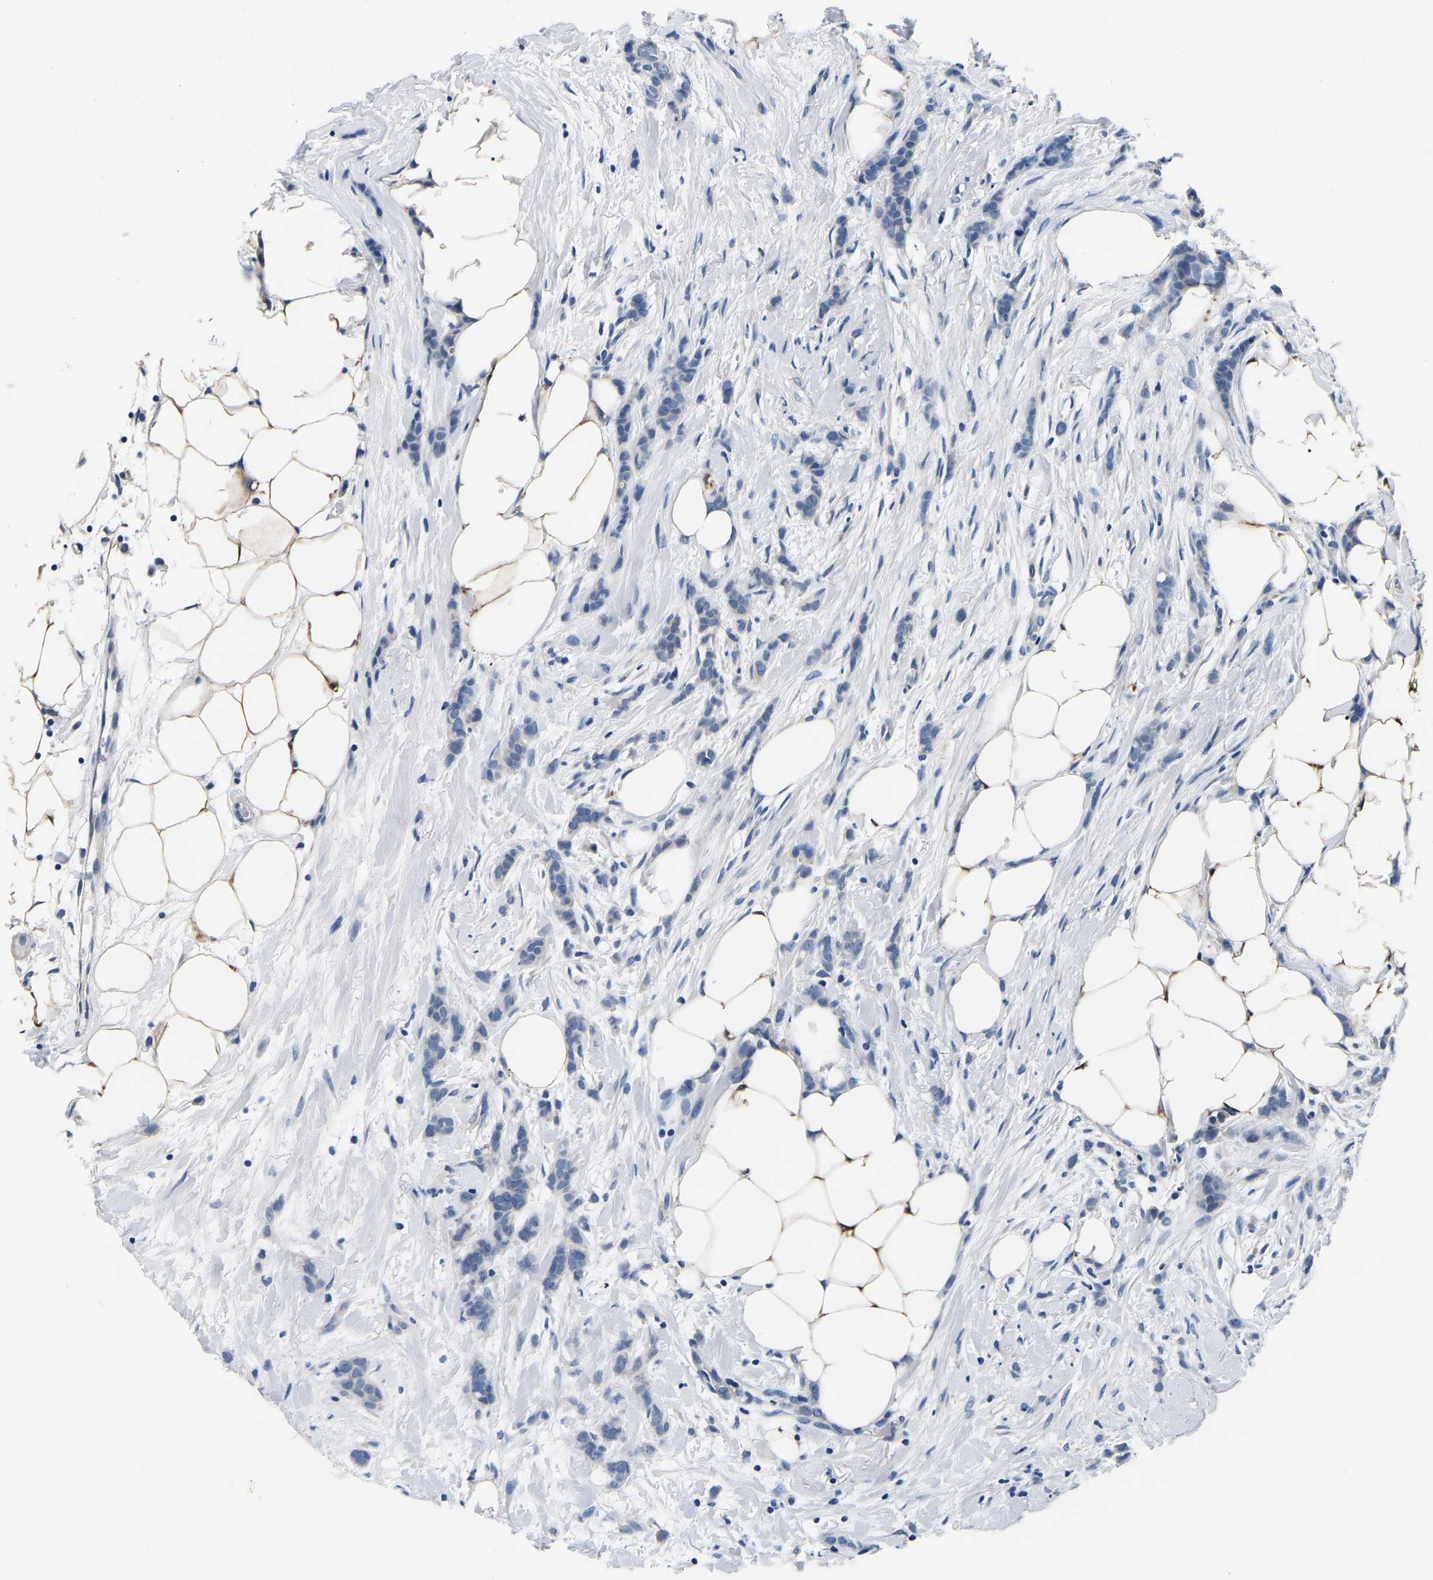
{"staining": {"intensity": "negative", "quantity": "none", "location": "none"}, "tissue": "breast cancer", "cell_type": "Tumor cells", "image_type": "cancer", "snomed": [{"axis": "morphology", "description": "Lobular carcinoma, in situ"}, {"axis": "morphology", "description": "Lobular carcinoma"}, {"axis": "topography", "description": "Breast"}], "caption": "Protein analysis of breast cancer exhibits no significant positivity in tumor cells.", "gene": "ACO1", "patient": {"sex": "female", "age": 41}}